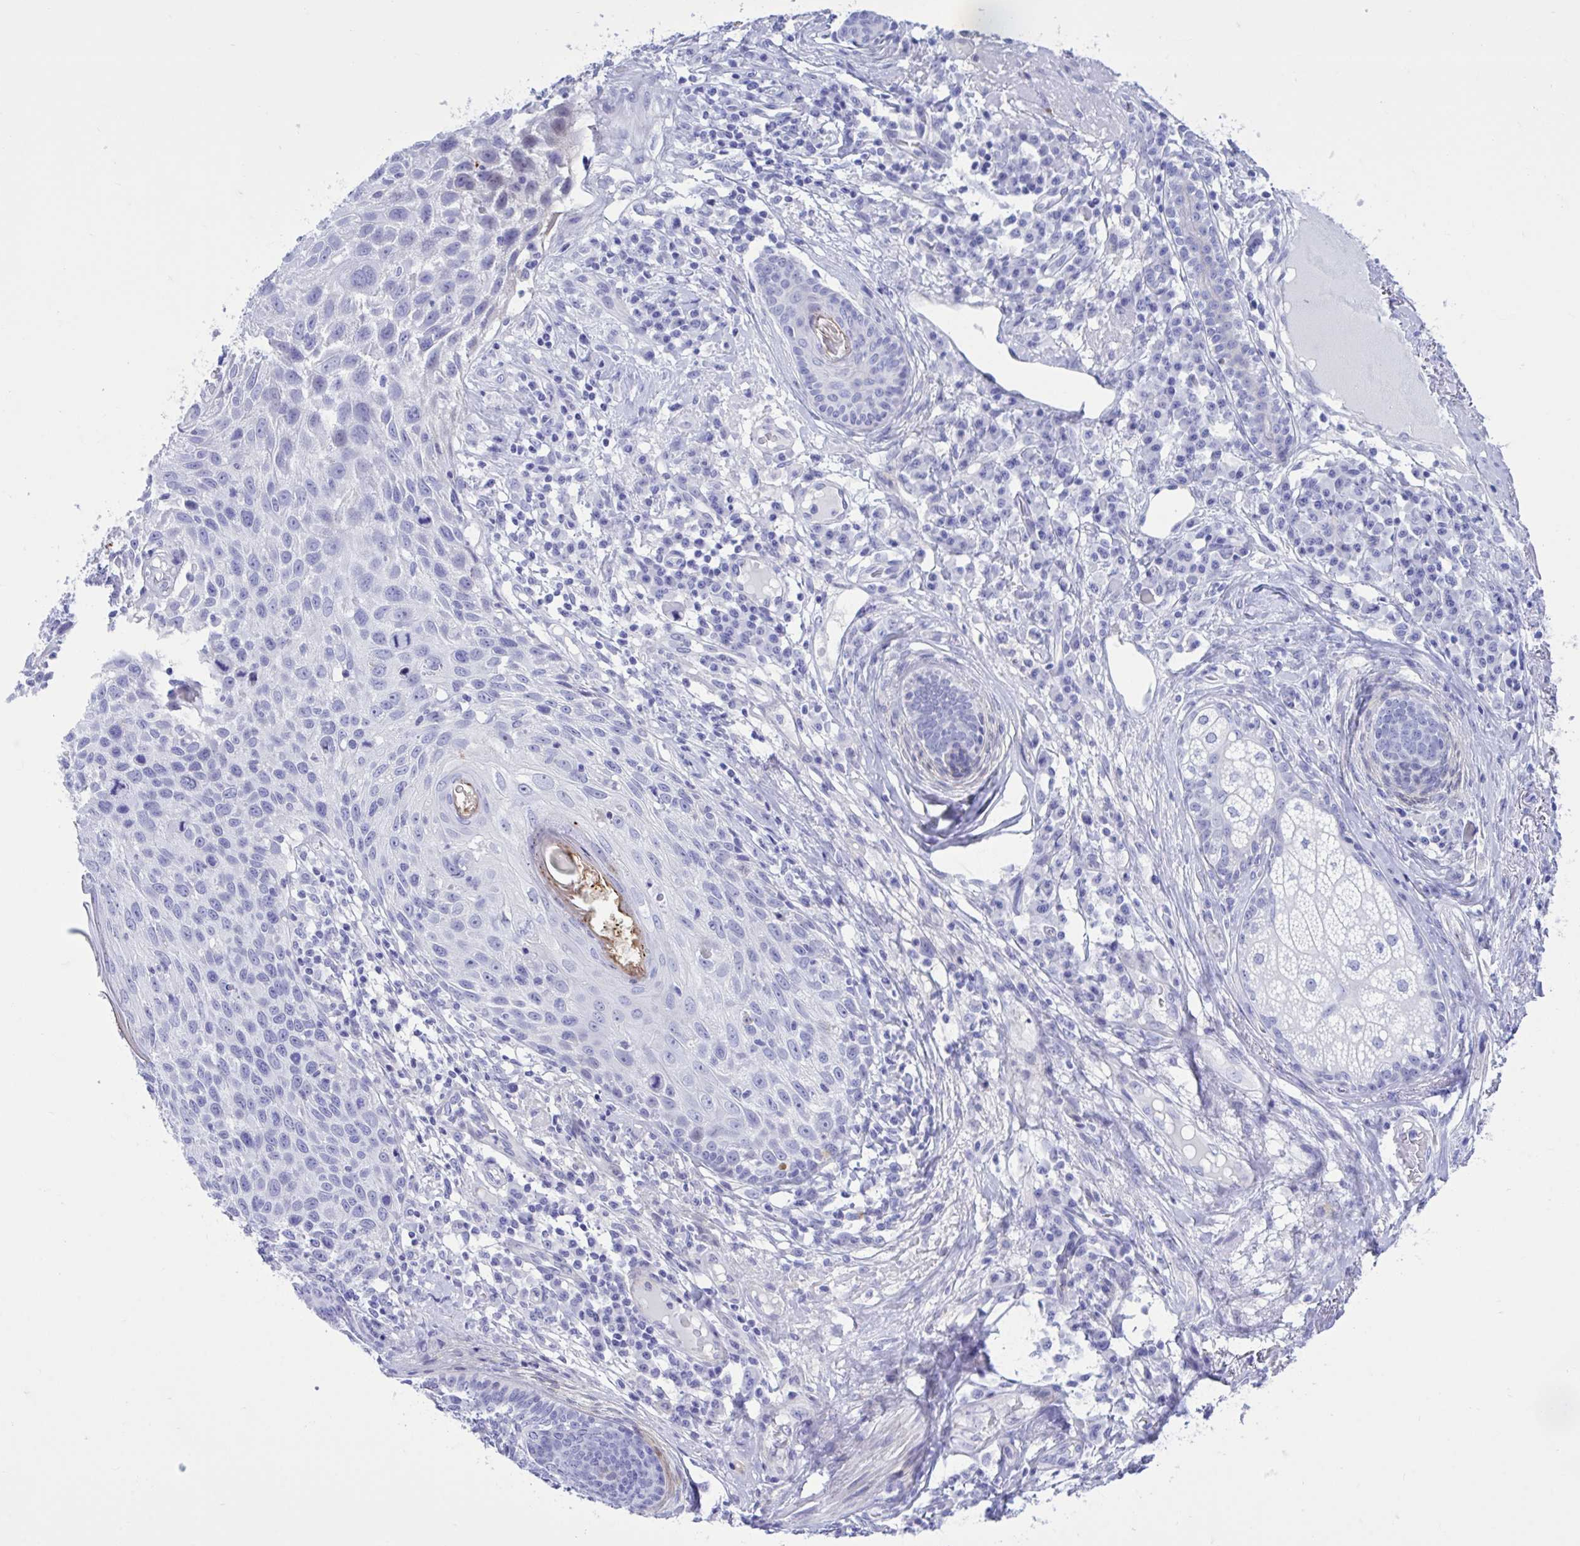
{"staining": {"intensity": "negative", "quantity": "none", "location": "none"}, "tissue": "skin cancer", "cell_type": "Tumor cells", "image_type": "cancer", "snomed": [{"axis": "morphology", "description": "Squamous cell carcinoma, NOS"}, {"axis": "topography", "description": "Skin"}], "caption": "There is no significant expression in tumor cells of skin cancer (squamous cell carcinoma).", "gene": "BEX5", "patient": {"sex": "female", "age": 87}}